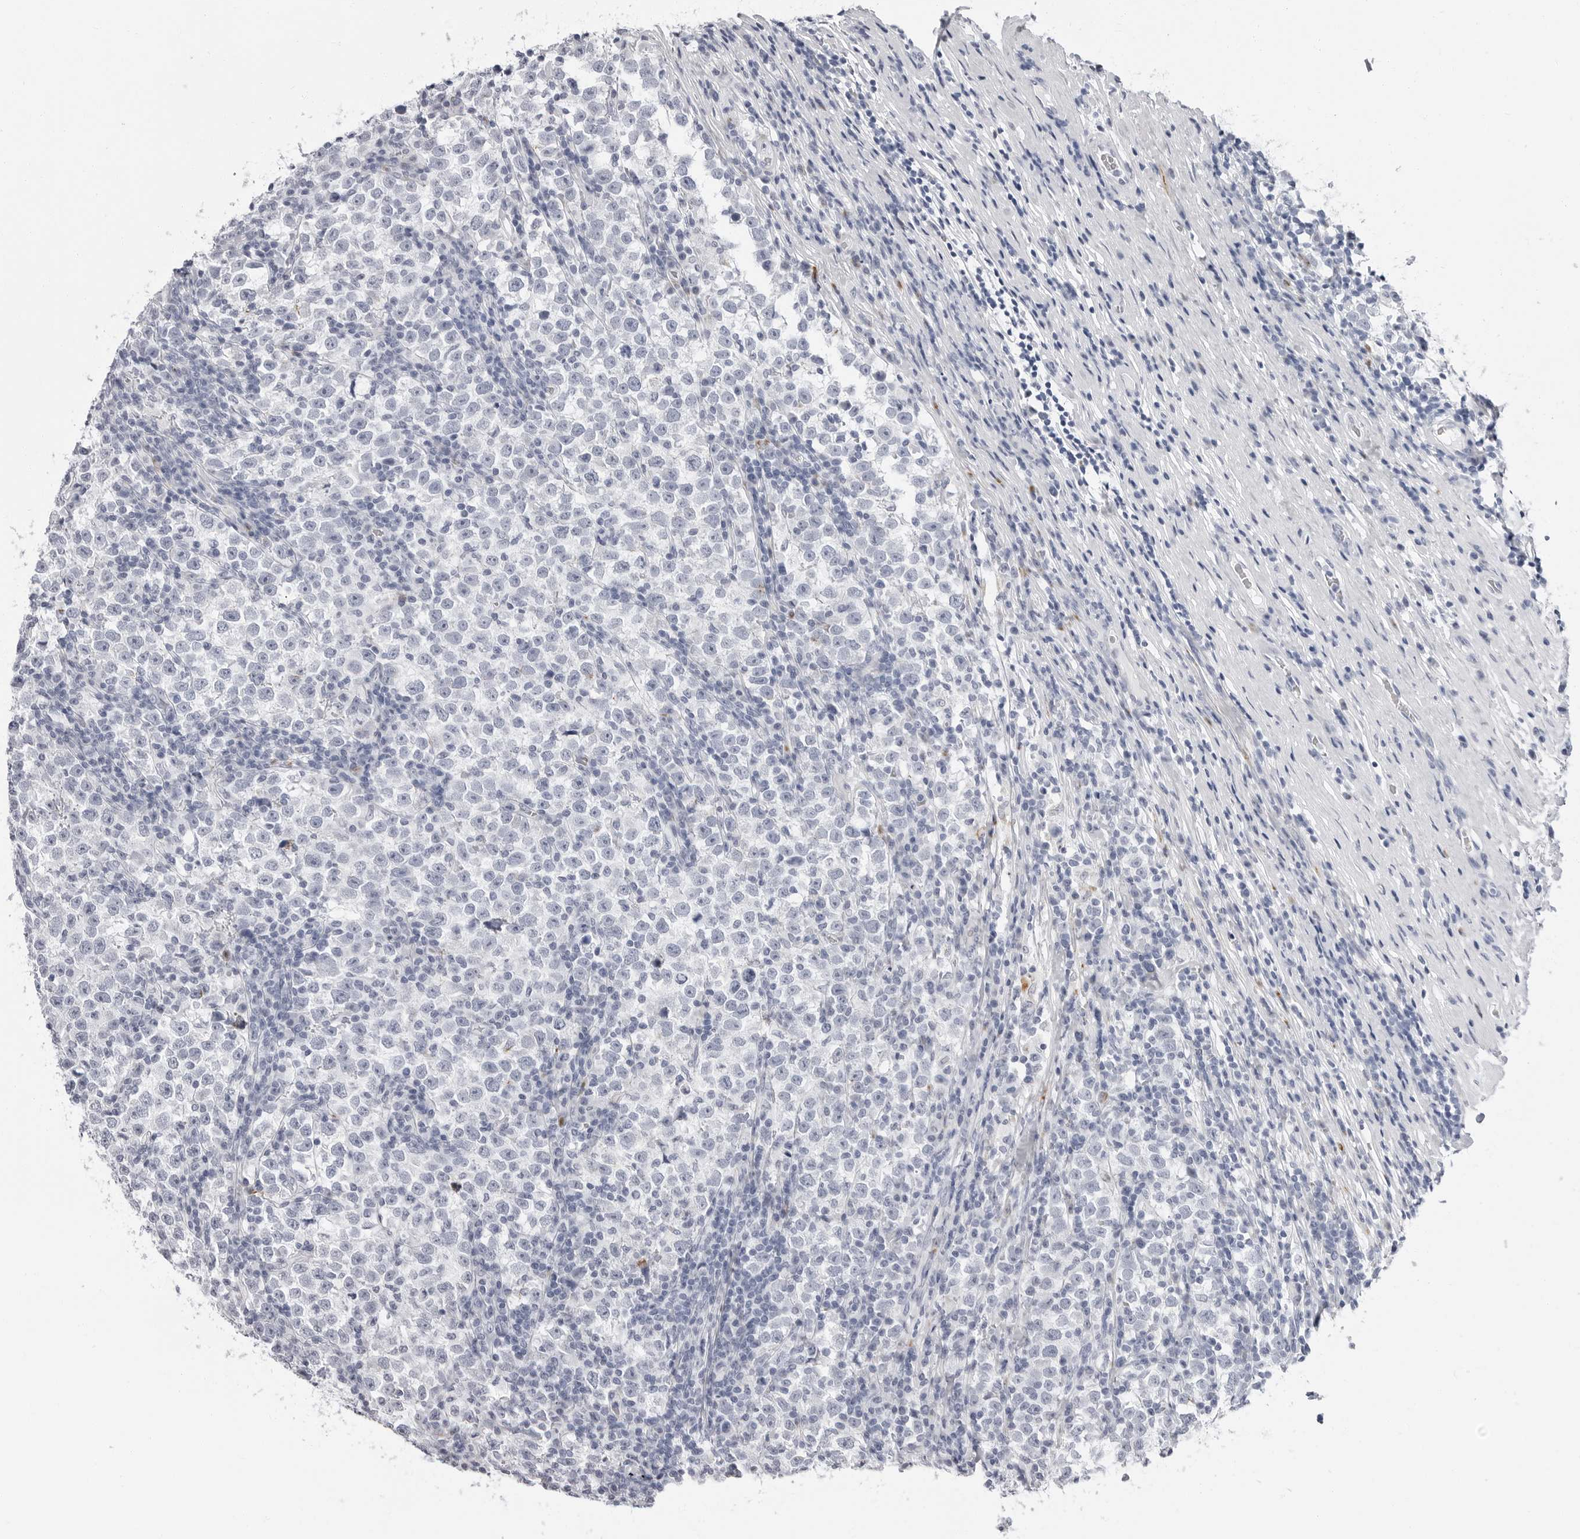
{"staining": {"intensity": "negative", "quantity": "none", "location": "none"}, "tissue": "testis cancer", "cell_type": "Tumor cells", "image_type": "cancer", "snomed": [{"axis": "morphology", "description": "Normal tissue, NOS"}, {"axis": "morphology", "description": "Seminoma, NOS"}, {"axis": "topography", "description": "Testis"}], "caption": "Testis cancer (seminoma) was stained to show a protein in brown. There is no significant staining in tumor cells.", "gene": "ERICH3", "patient": {"sex": "male", "age": 43}}